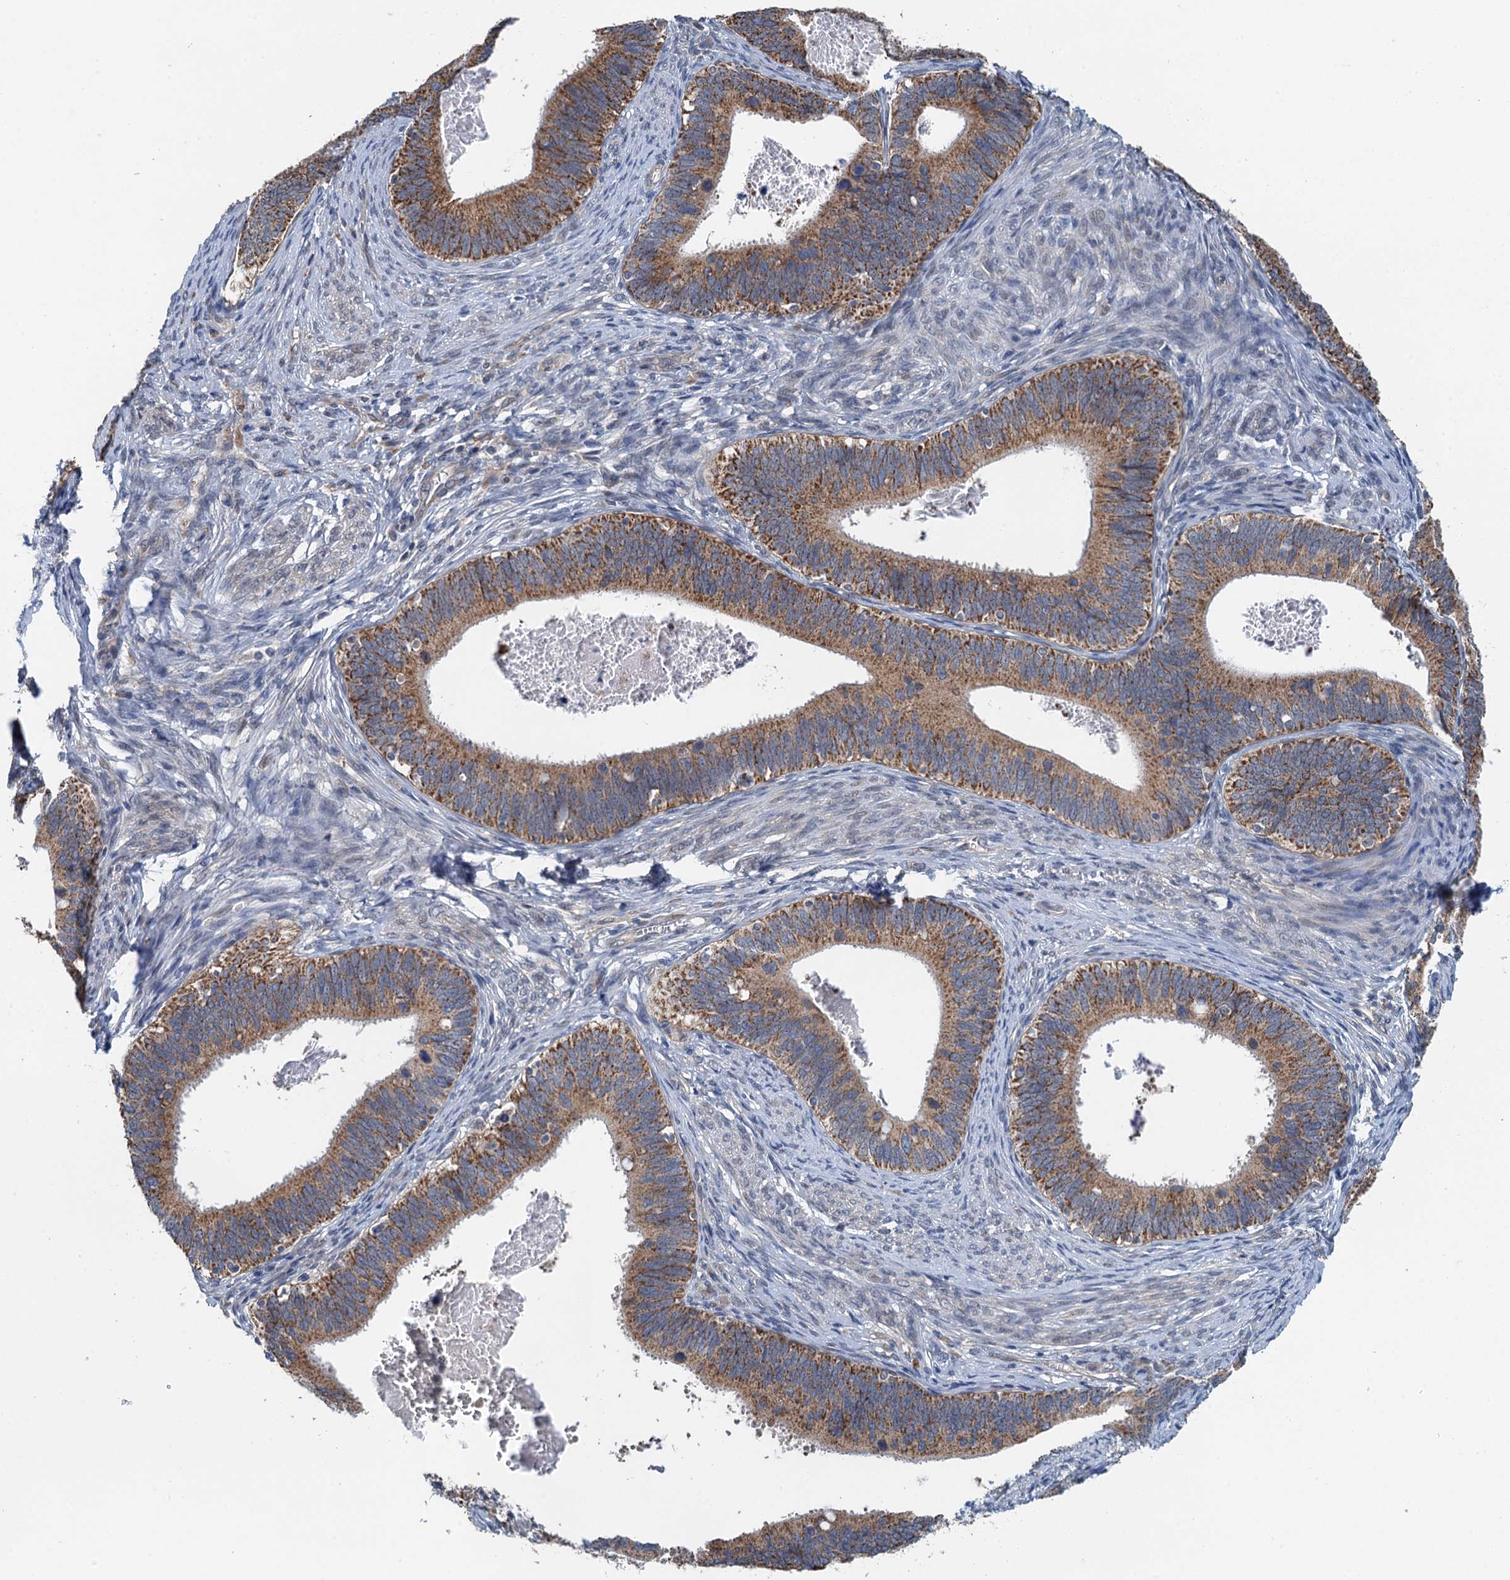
{"staining": {"intensity": "moderate", "quantity": ">75%", "location": "cytoplasmic/membranous"}, "tissue": "cervical cancer", "cell_type": "Tumor cells", "image_type": "cancer", "snomed": [{"axis": "morphology", "description": "Adenocarcinoma, NOS"}, {"axis": "topography", "description": "Cervix"}], "caption": "The immunohistochemical stain labels moderate cytoplasmic/membranous expression in tumor cells of adenocarcinoma (cervical) tissue.", "gene": "ZNF606", "patient": {"sex": "female", "age": 42}}